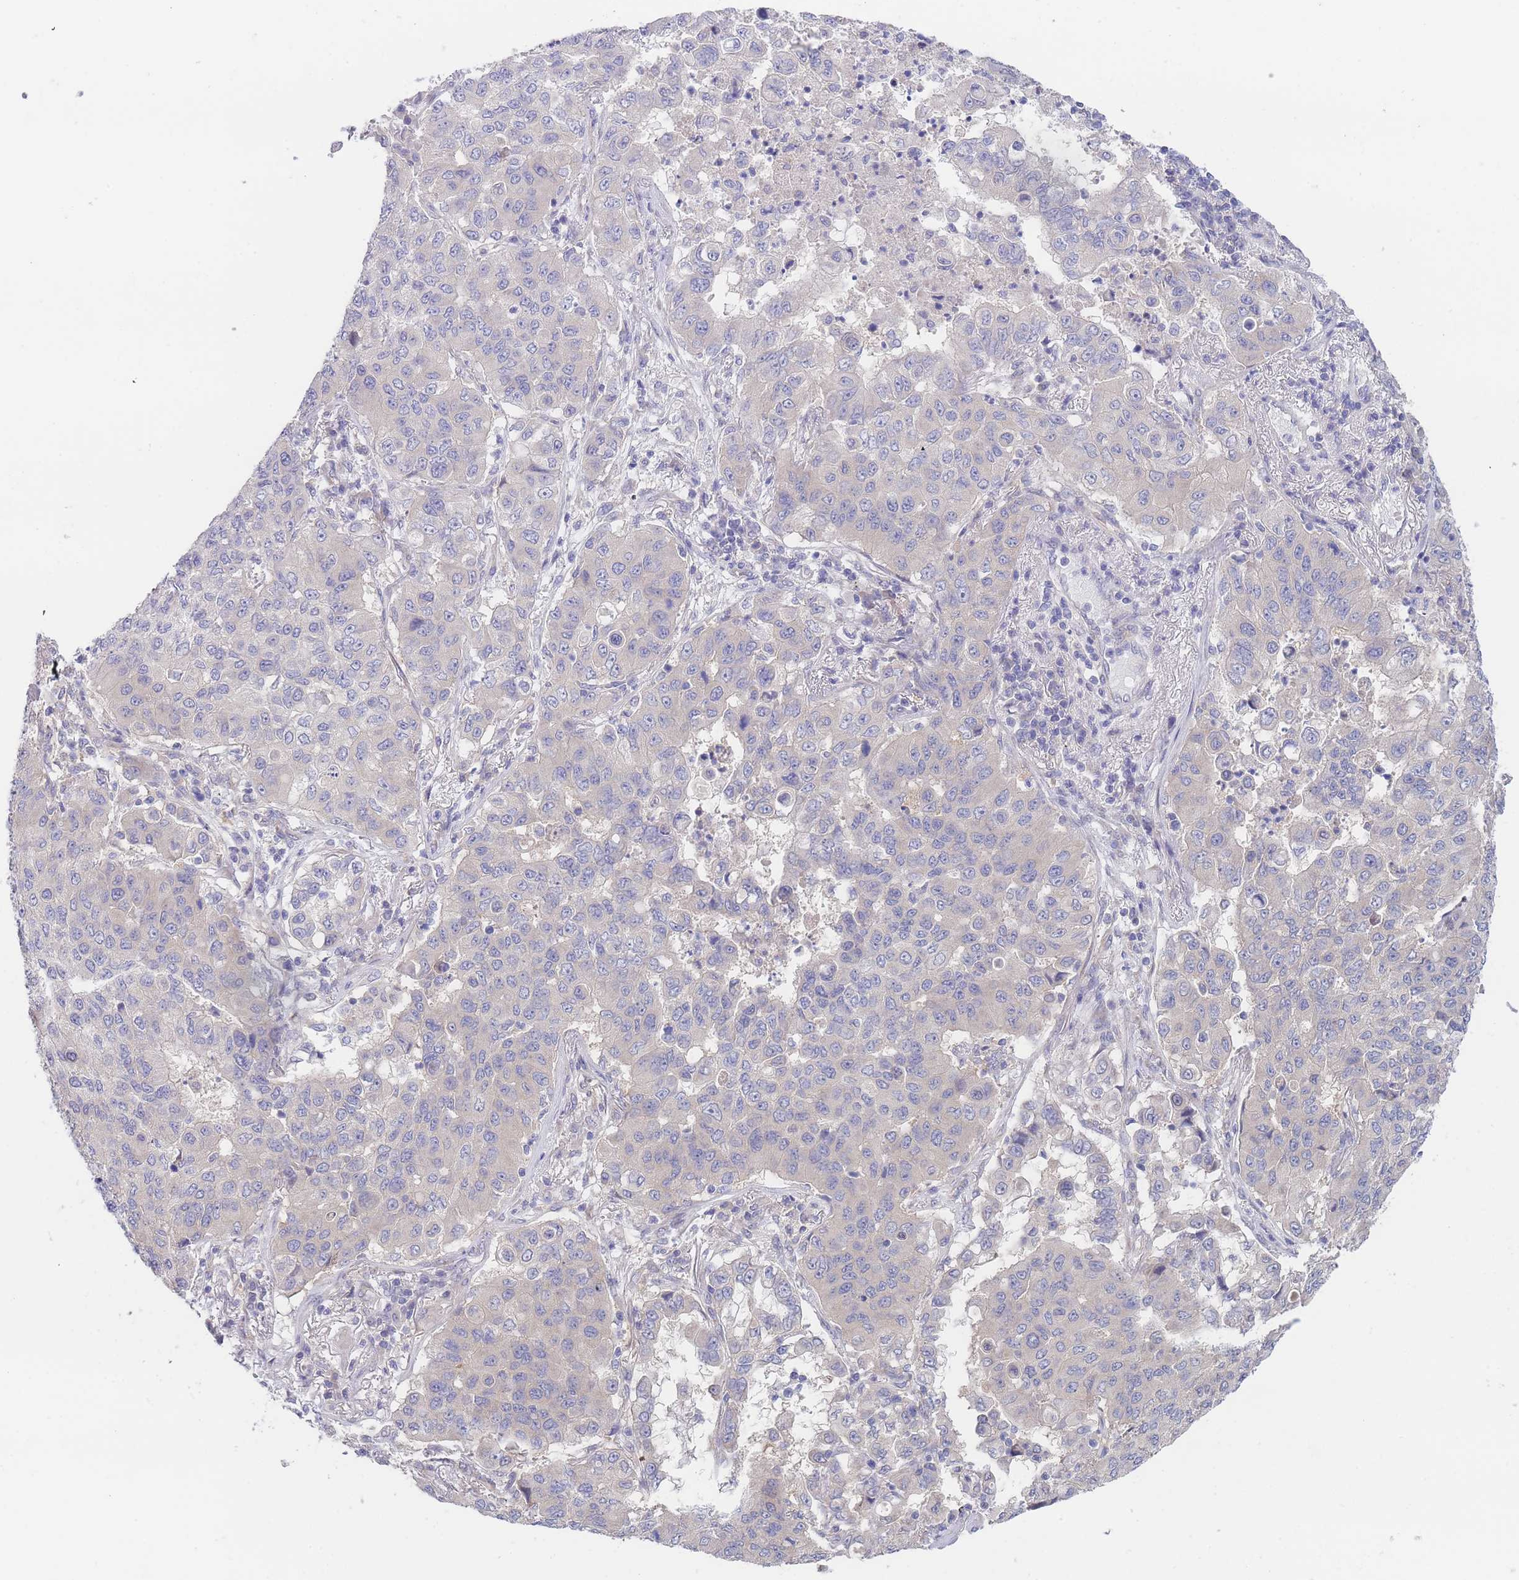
{"staining": {"intensity": "negative", "quantity": "none", "location": "none"}, "tissue": "lung cancer", "cell_type": "Tumor cells", "image_type": "cancer", "snomed": [{"axis": "morphology", "description": "Squamous cell carcinoma, NOS"}, {"axis": "topography", "description": "Lung"}], "caption": "Human lung squamous cell carcinoma stained for a protein using immunohistochemistry exhibits no expression in tumor cells.", "gene": "ZNF281", "patient": {"sex": "male", "age": 74}}